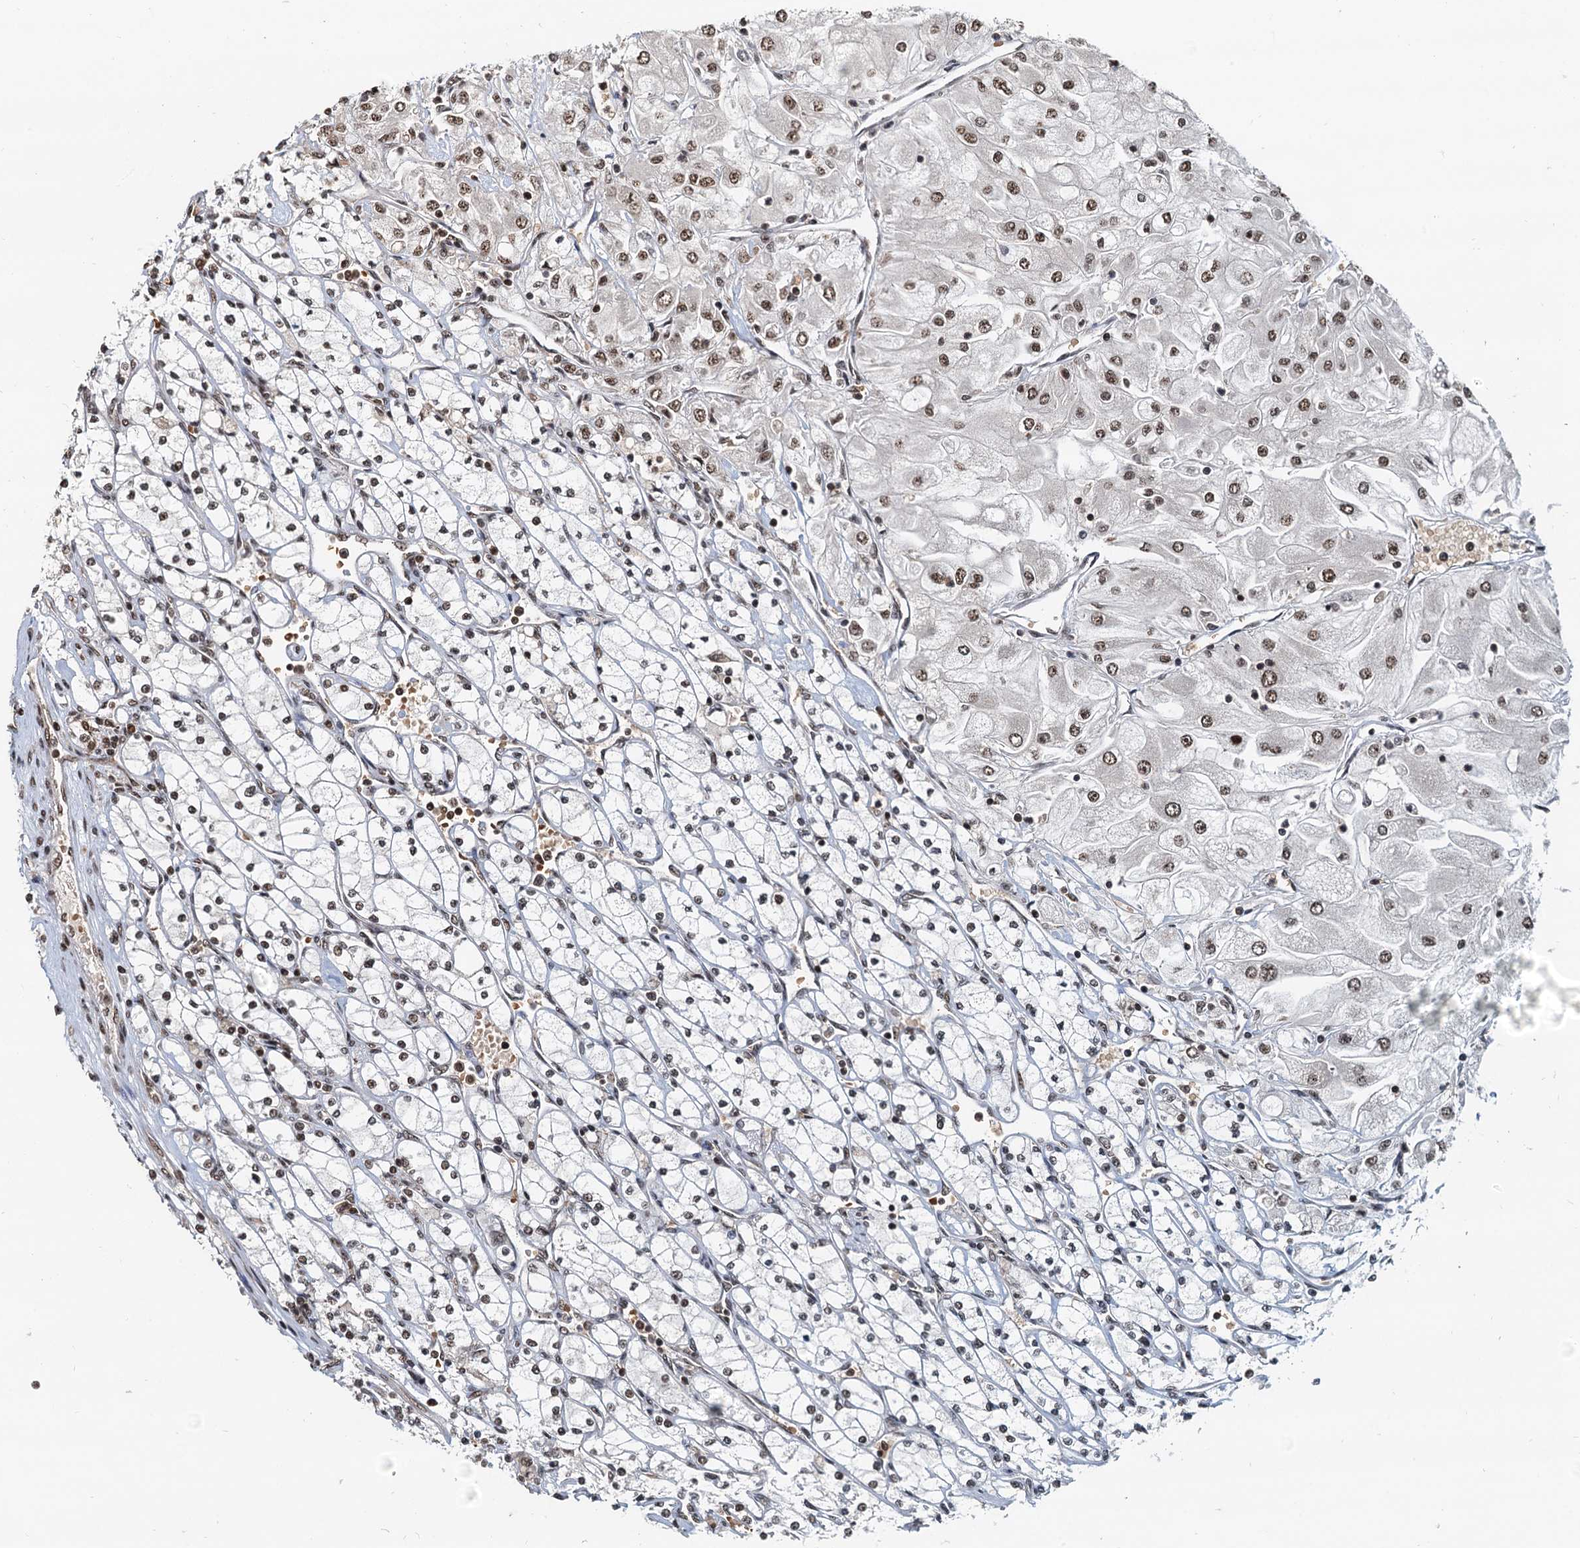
{"staining": {"intensity": "moderate", "quantity": "25%-75%", "location": "nuclear"}, "tissue": "renal cancer", "cell_type": "Tumor cells", "image_type": "cancer", "snomed": [{"axis": "morphology", "description": "Adenocarcinoma, NOS"}, {"axis": "topography", "description": "Kidney"}], "caption": "Protein staining exhibits moderate nuclear positivity in about 25%-75% of tumor cells in adenocarcinoma (renal).", "gene": "RSRC2", "patient": {"sex": "male", "age": 80}}